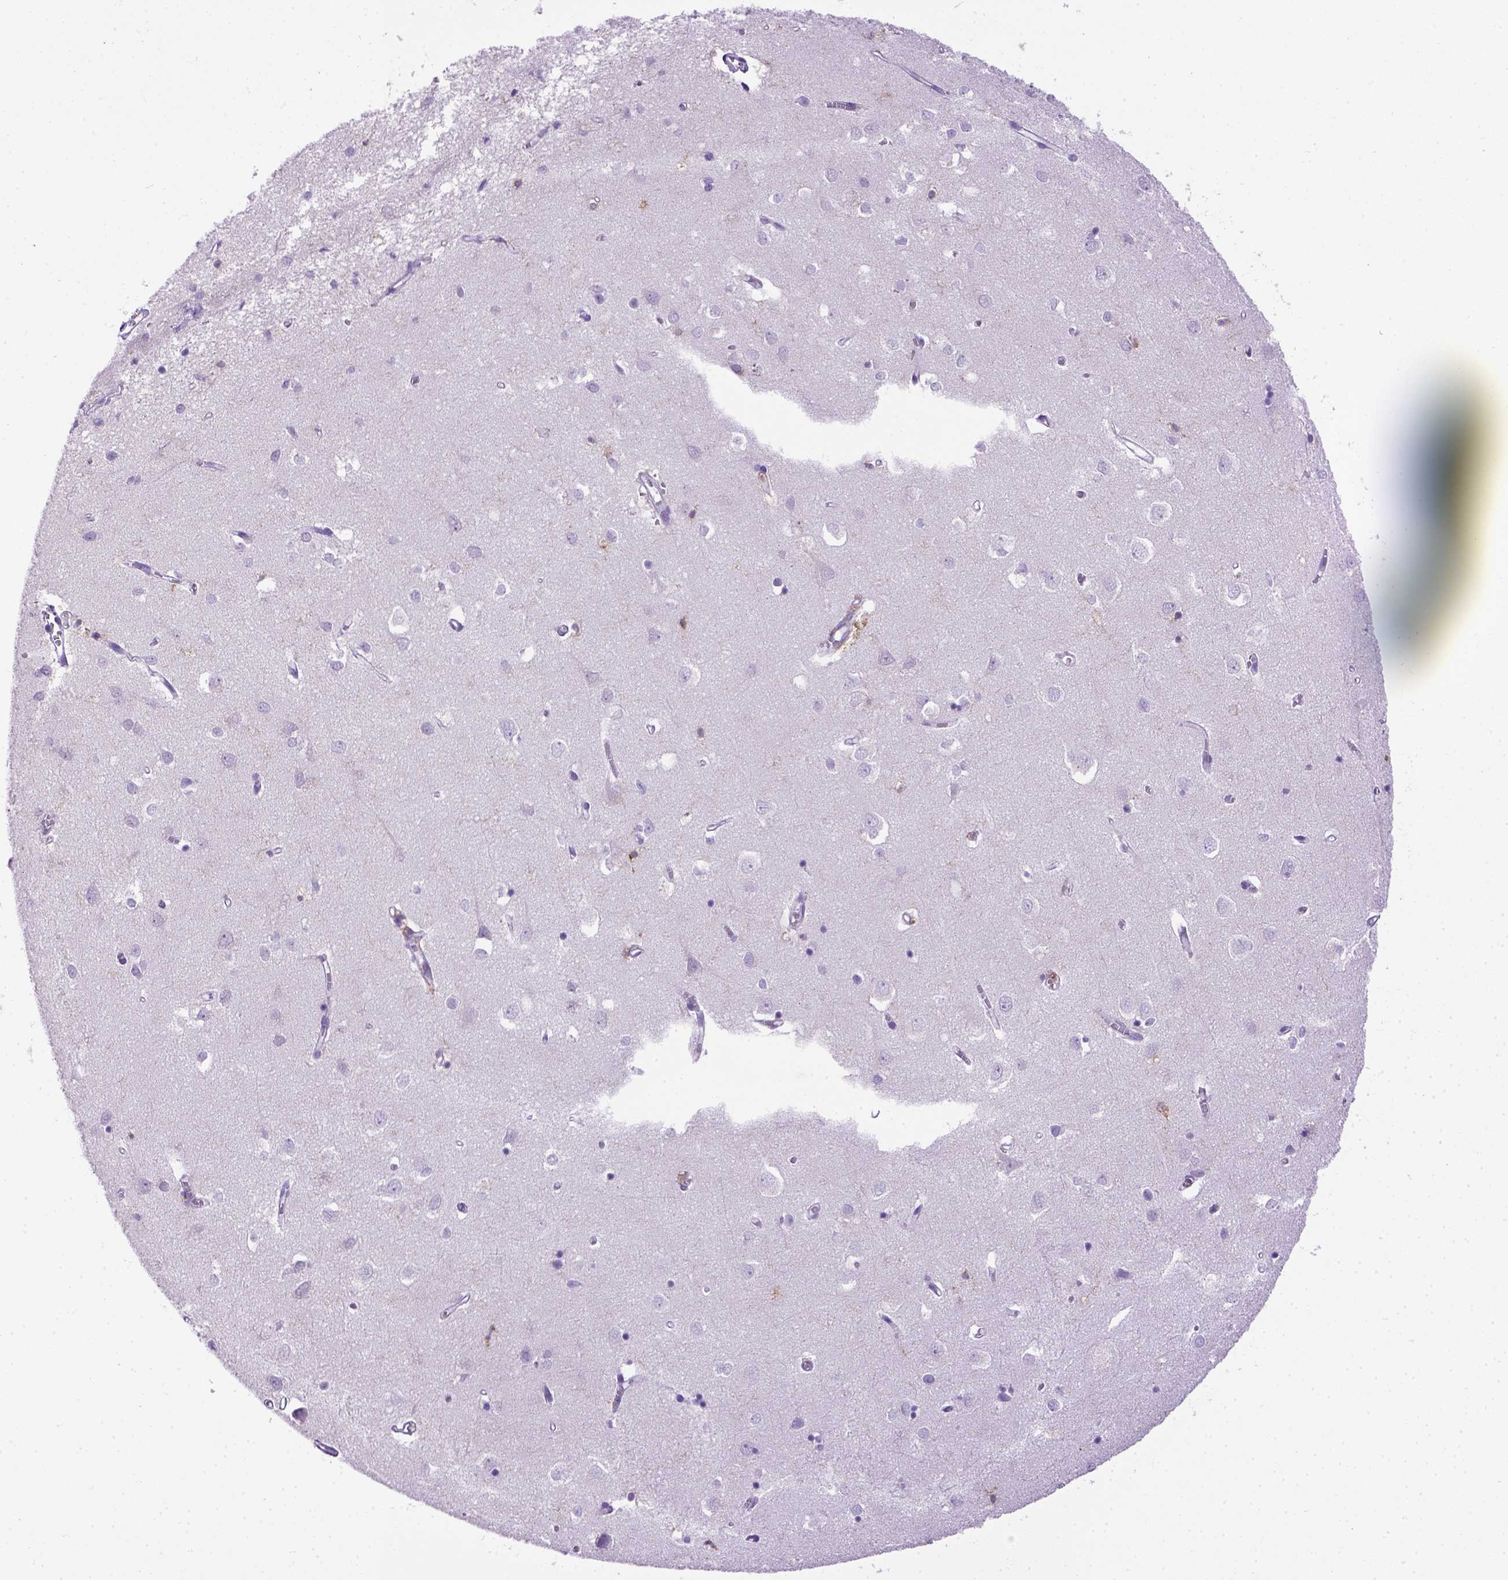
{"staining": {"intensity": "negative", "quantity": "none", "location": "none"}, "tissue": "cerebral cortex", "cell_type": "Endothelial cells", "image_type": "normal", "snomed": [{"axis": "morphology", "description": "Normal tissue, NOS"}, {"axis": "topography", "description": "Cerebral cortex"}], "caption": "DAB immunohistochemical staining of unremarkable human cerebral cortex reveals no significant staining in endothelial cells.", "gene": "ITGAX", "patient": {"sex": "male", "age": 70}}